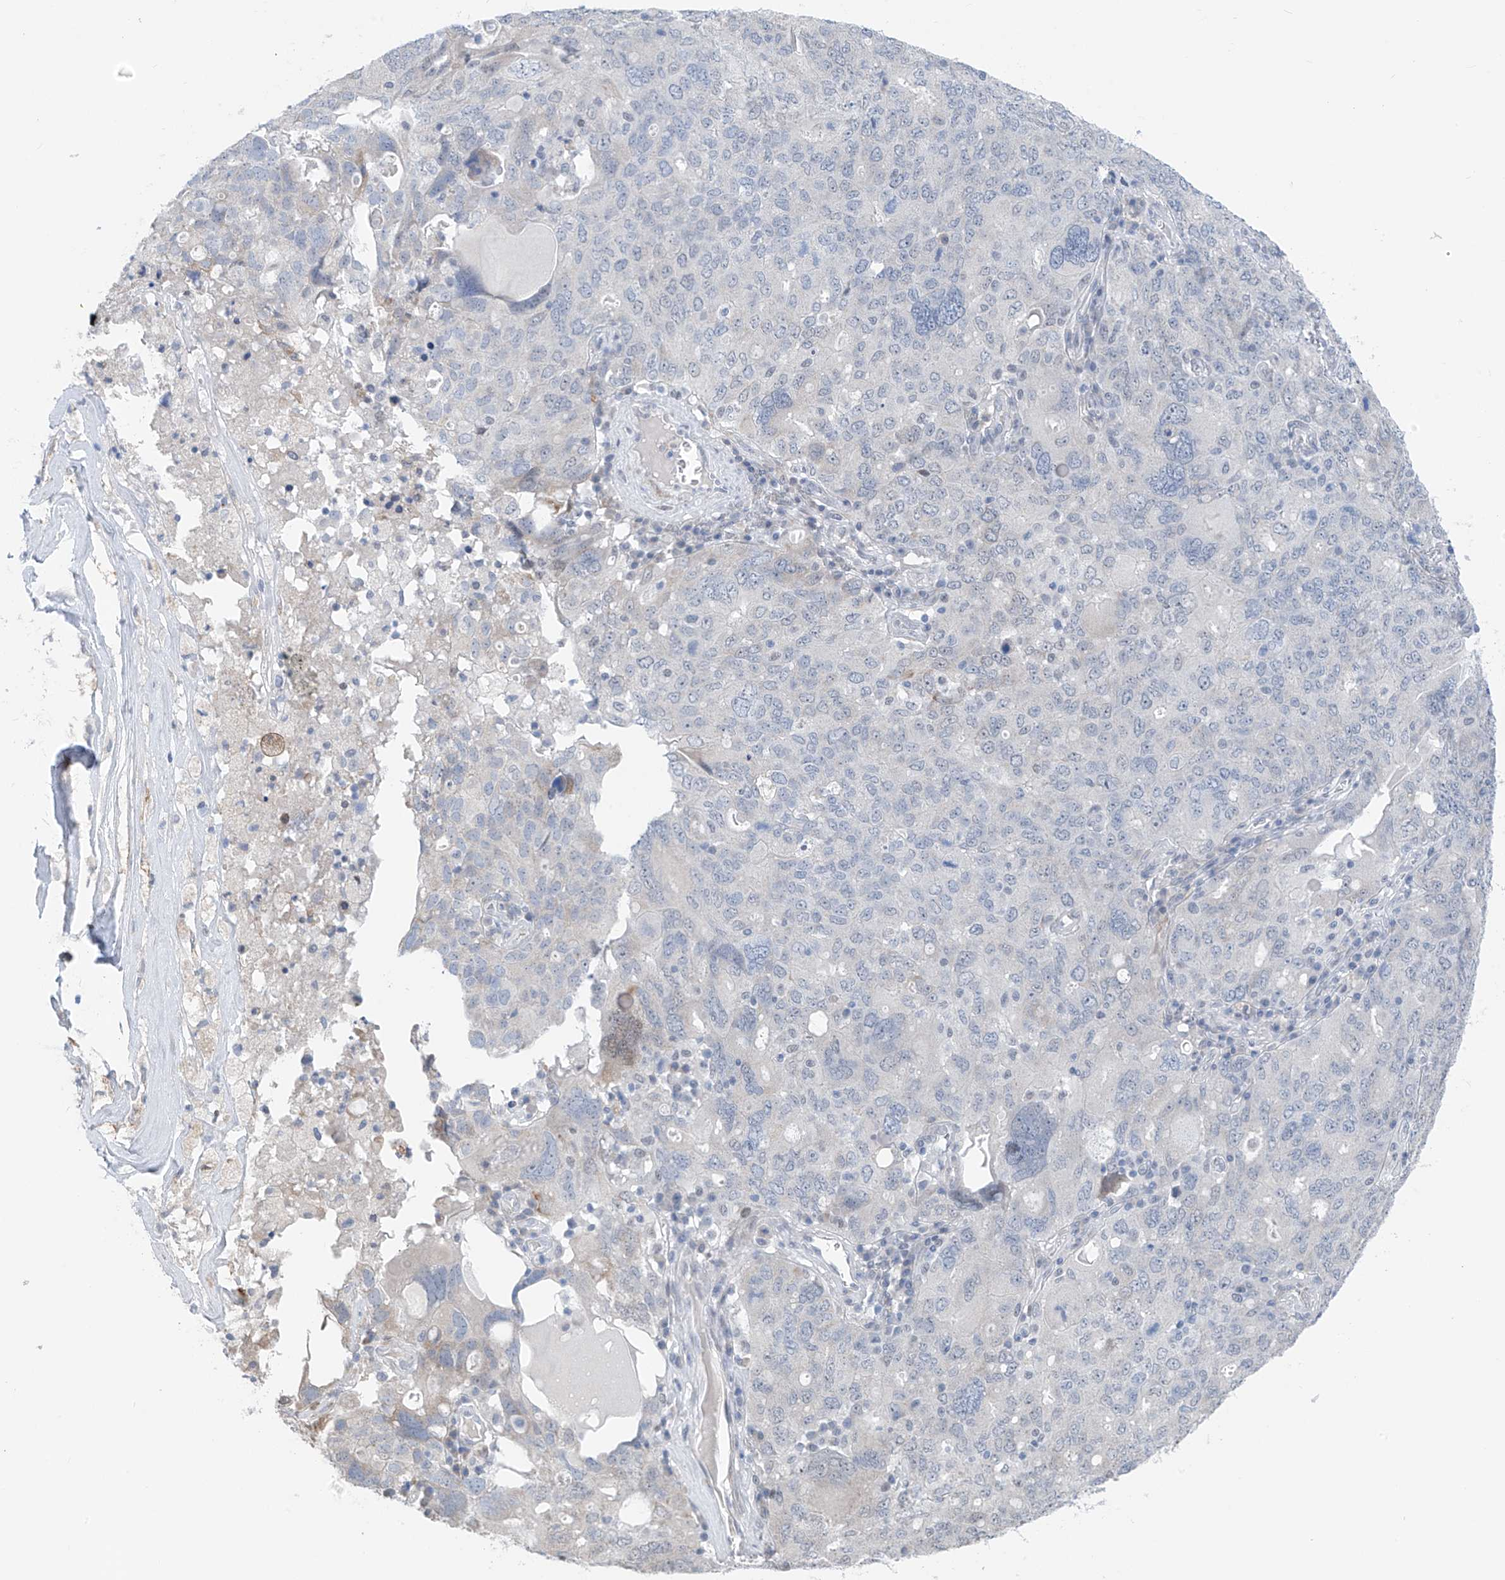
{"staining": {"intensity": "negative", "quantity": "none", "location": "none"}, "tissue": "ovarian cancer", "cell_type": "Tumor cells", "image_type": "cancer", "snomed": [{"axis": "morphology", "description": "Carcinoma, endometroid"}, {"axis": "topography", "description": "Ovary"}], "caption": "The image displays no significant positivity in tumor cells of endometroid carcinoma (ovarian).", "gene": "CYP4V2", "patient": {"sex": "female", "age": 62}}